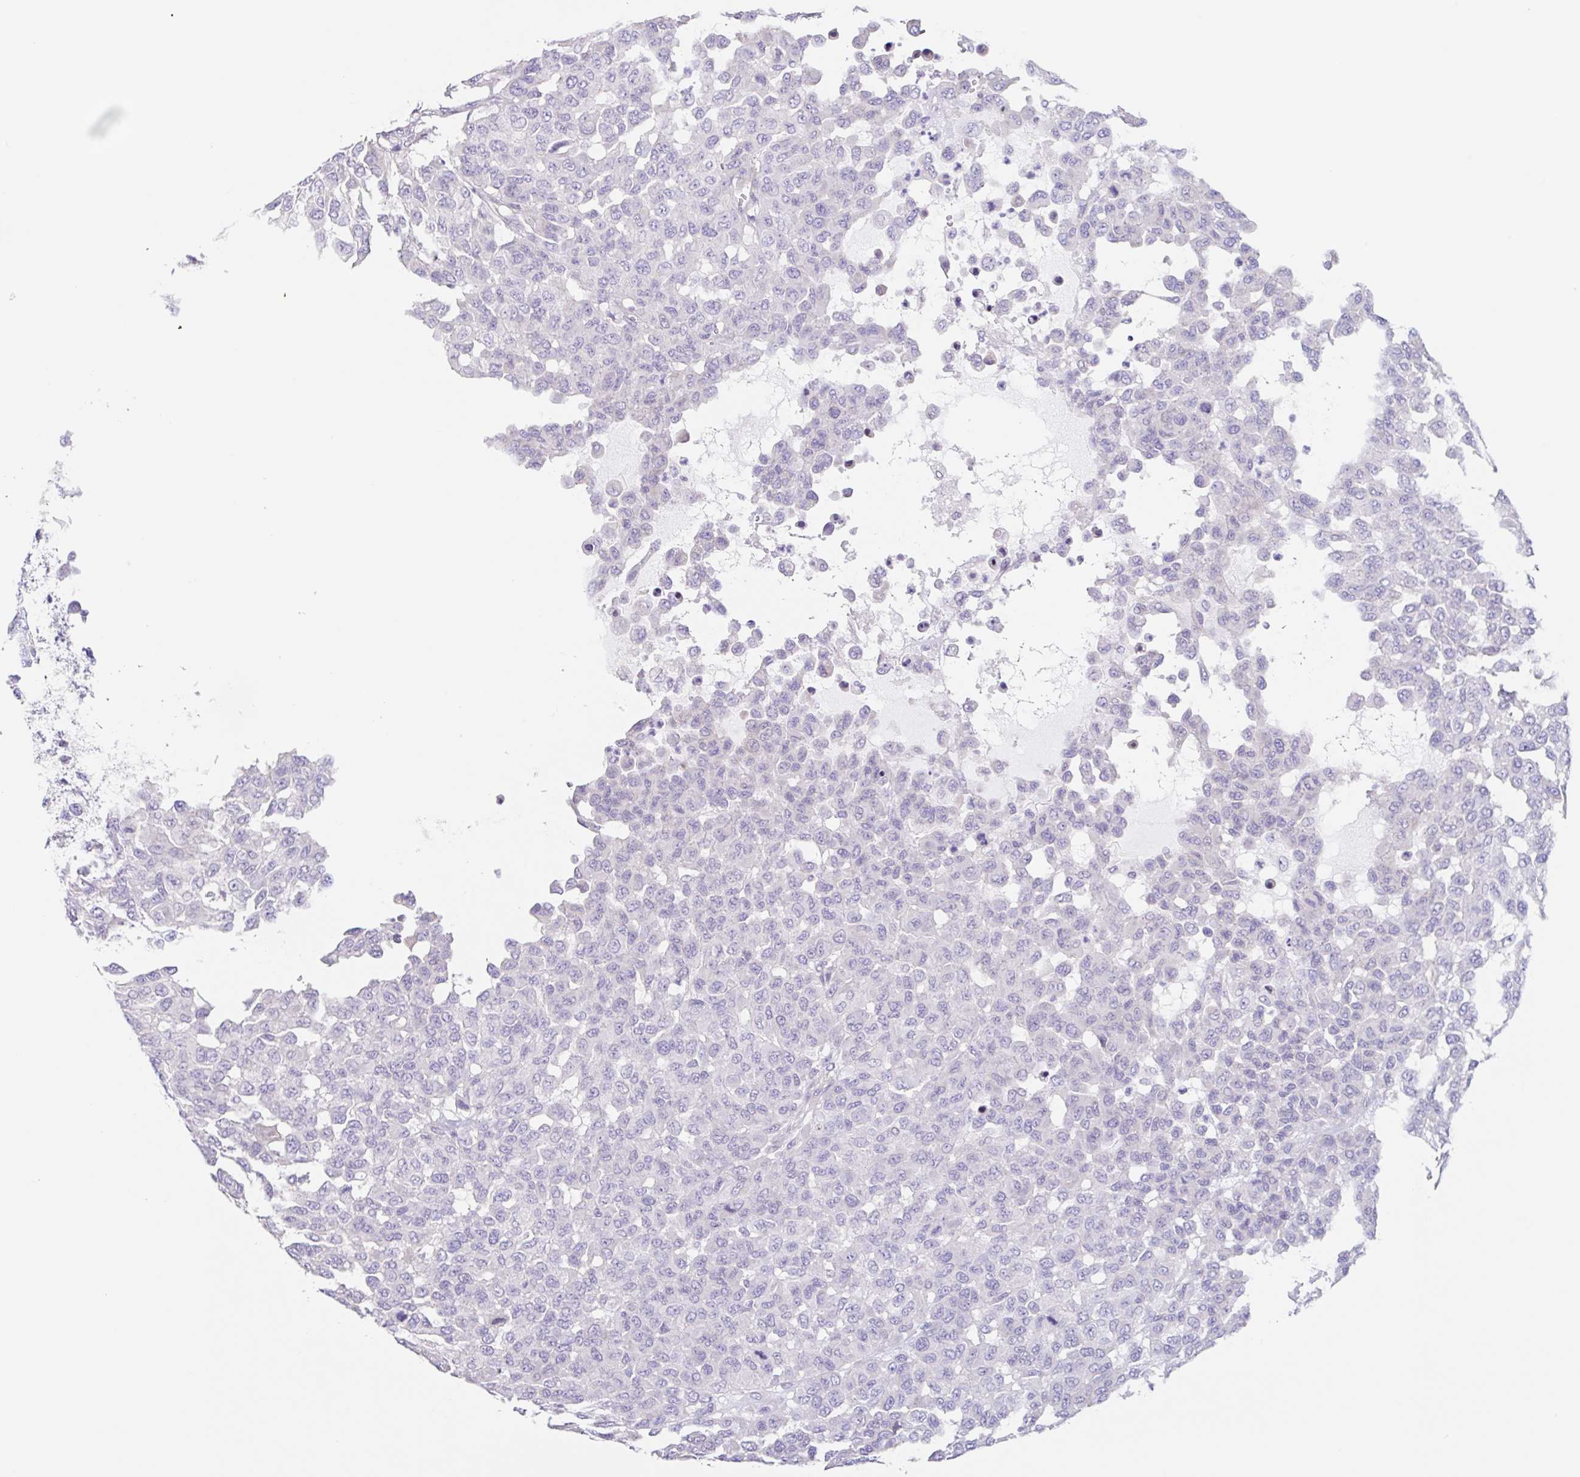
{"staining": {"intensity": "negative", "quantity": "none", "location": "none"}, "tissue": "melanoma", "cell_type": "Tumor cells", "image_type": "cancer", "snomed": [{"axis": "morphology", "description": "Malignant melanoma, NOS"}, {"axis": "topography", "description": "Skin"}], "caption": "Protein analysis of malignant melanoma shows no significant expression in tumor cells.", "gene": "DCAF17", "patient": {"sex": "male", "age": 62}}